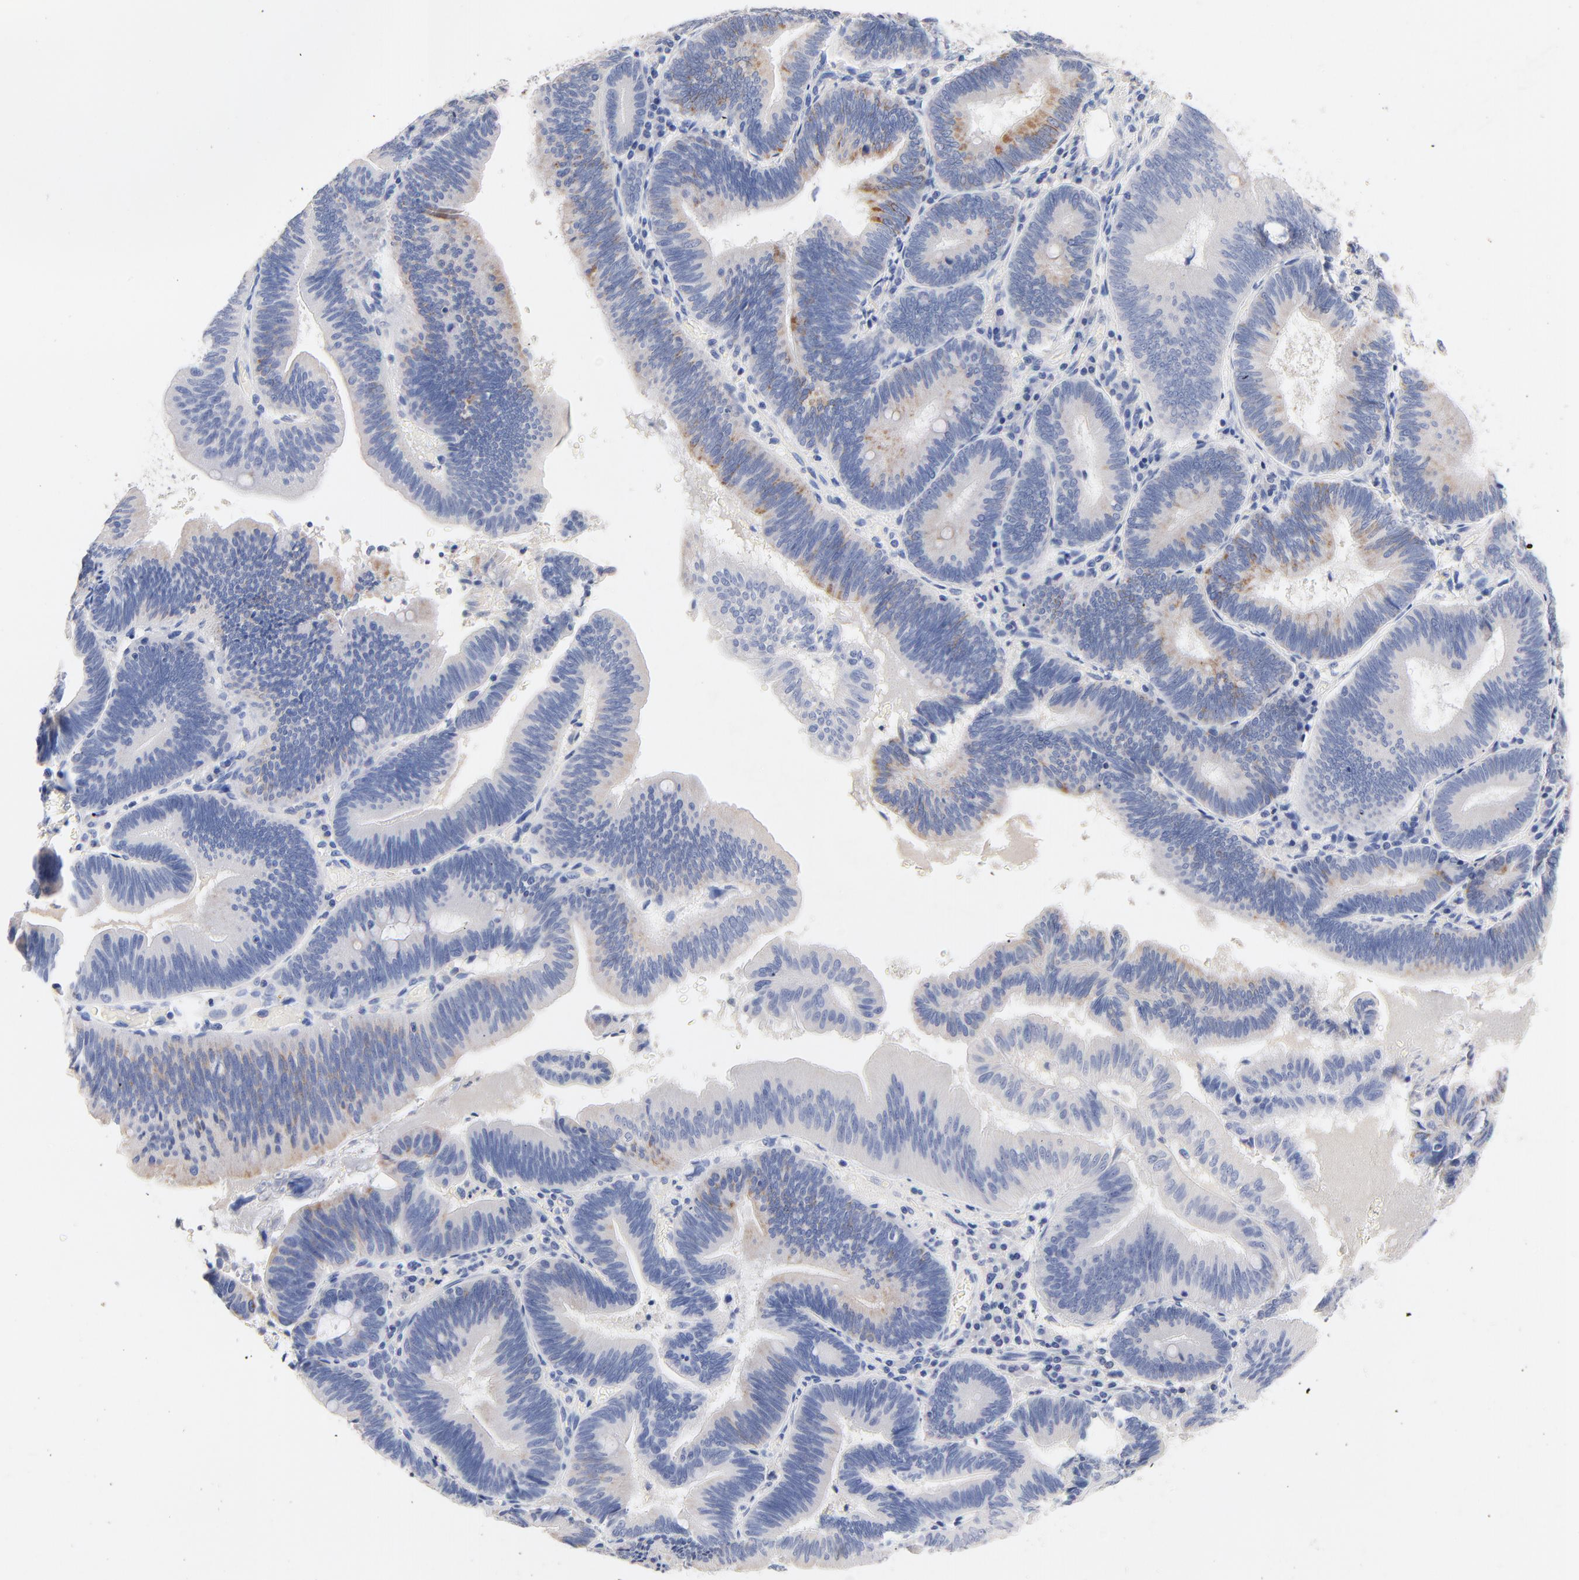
{"staining": {"intensity": "moderate", "quantity": "<25%", "location": "cytoplasmic/membranous"}, "tissue": "pancreatic cancer", "cell_type": "Tumor cells", "image_type": "cancer", "snomed": [{"axis": "morphology", "description": "Adenocarcinoma, NOS"}, {"axis": "topography", "description": "Pancreas"}], "caption": "The histopathology image exhibits a brown stain indicating the presence of a protein in the cytoplasmic/membranous of tumor cells in adenocarcinoma (pancreatic).", "gene": "CPS1", "patient": {"sex": "male", "age": 82}}